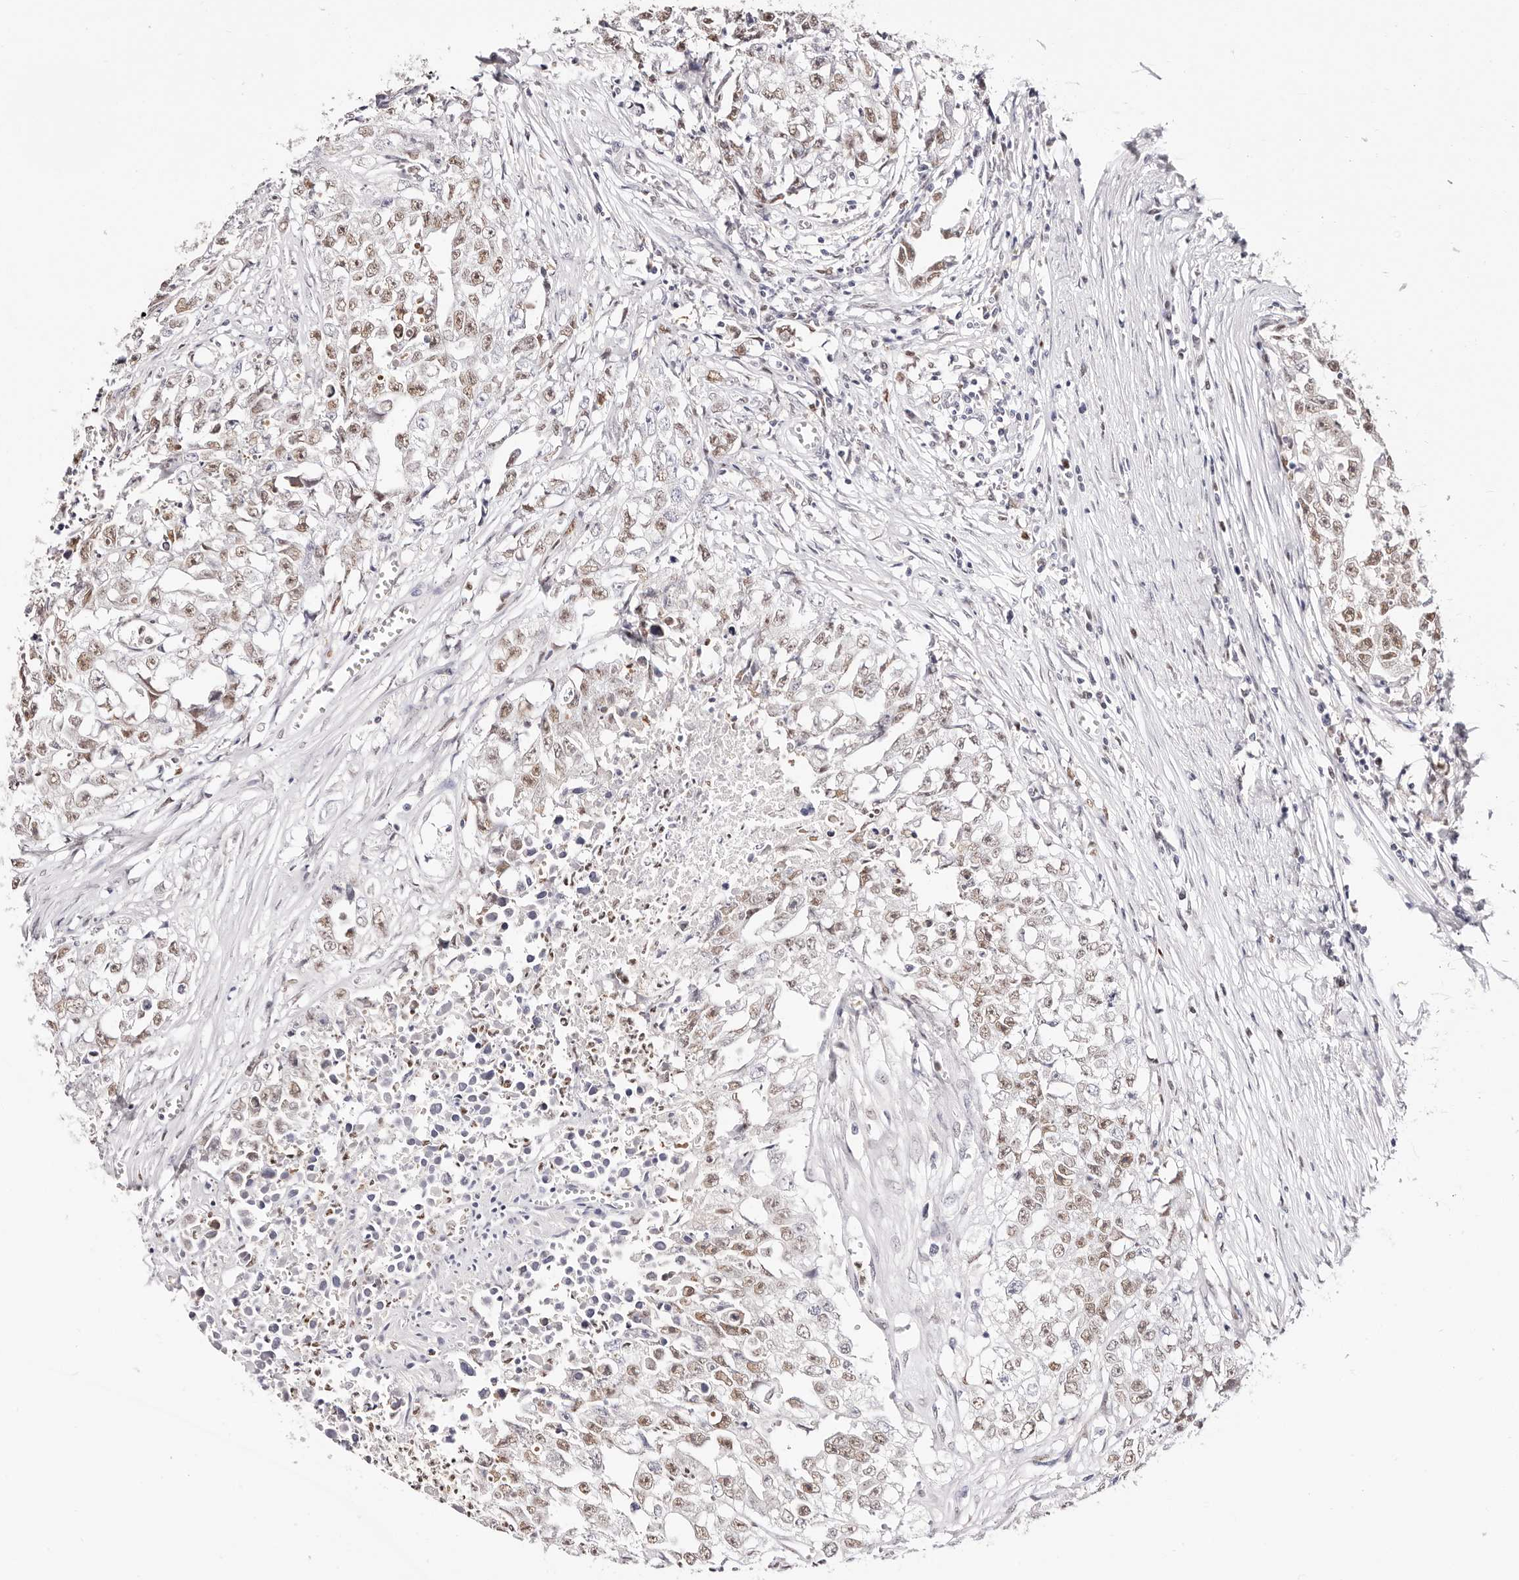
{"staining": {"intensity": "weak", "quantity": ">75%", "location": "nuclear"}, "tissue": "testis cancer", "cell_type": "Tumor cells", "image_type": "cancer", "snomed": [{"axis": "morphology", "description": "Seminoma, NOS"}, {"axis": "morphology", "description": "Carcinoma, Embryonal, NOS"}, {"axis": "topography", "description": "Testis"}], "caption": "Embryonal carcinoma (testis) stained for a protein exhibits weak nuclear positivity in tumor cells.", "gene": "TKT", "patient": {"sex": "male", "age": 43}}